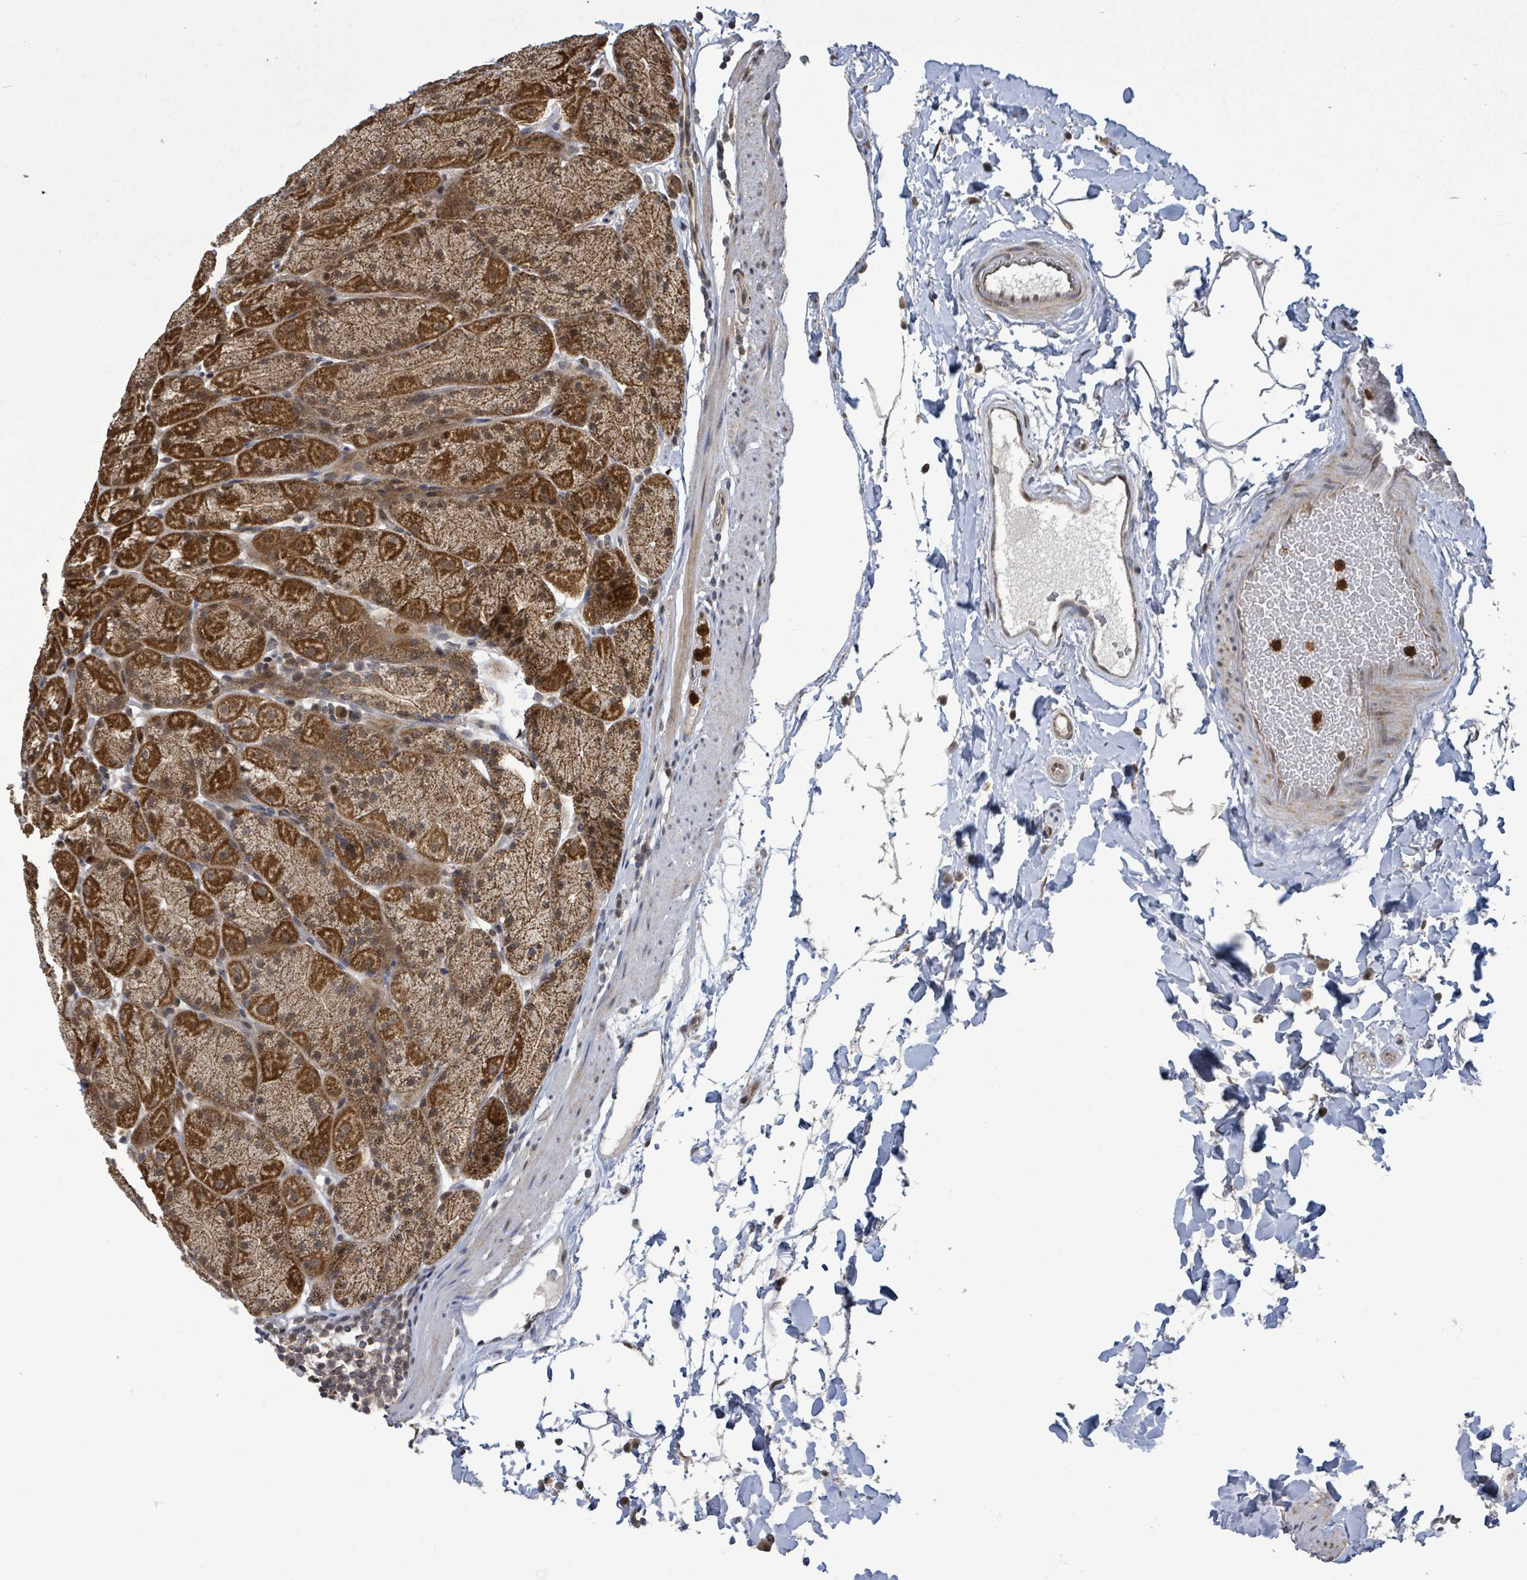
{"staining": {"intensity": "strong", "quantity": ">75%", "location": "cytoplasmic/membranous"}, "tissue": "stomach", "cell_type": "Glandular cells", "image_type": "normal", "snomed": [{"axis": "morphology", "description": "Normal tissue, NOS"}, {"axis": "topography", "description": "Stomach, upper"}, {"axis": "topography", "description": "Stomach, lower"}], "caption": "Immunohistochemical staining of normal human stomach reveals high levels of strong cytoplasmic/membranous staining in about >75% of glandular cells. (DAB (3,3'-diaminobenzidine) IHC, brown staining for protein, blue staining for nuclei).", "gene": "COQ6", "patient": {"sex": "male", "age": 67}}